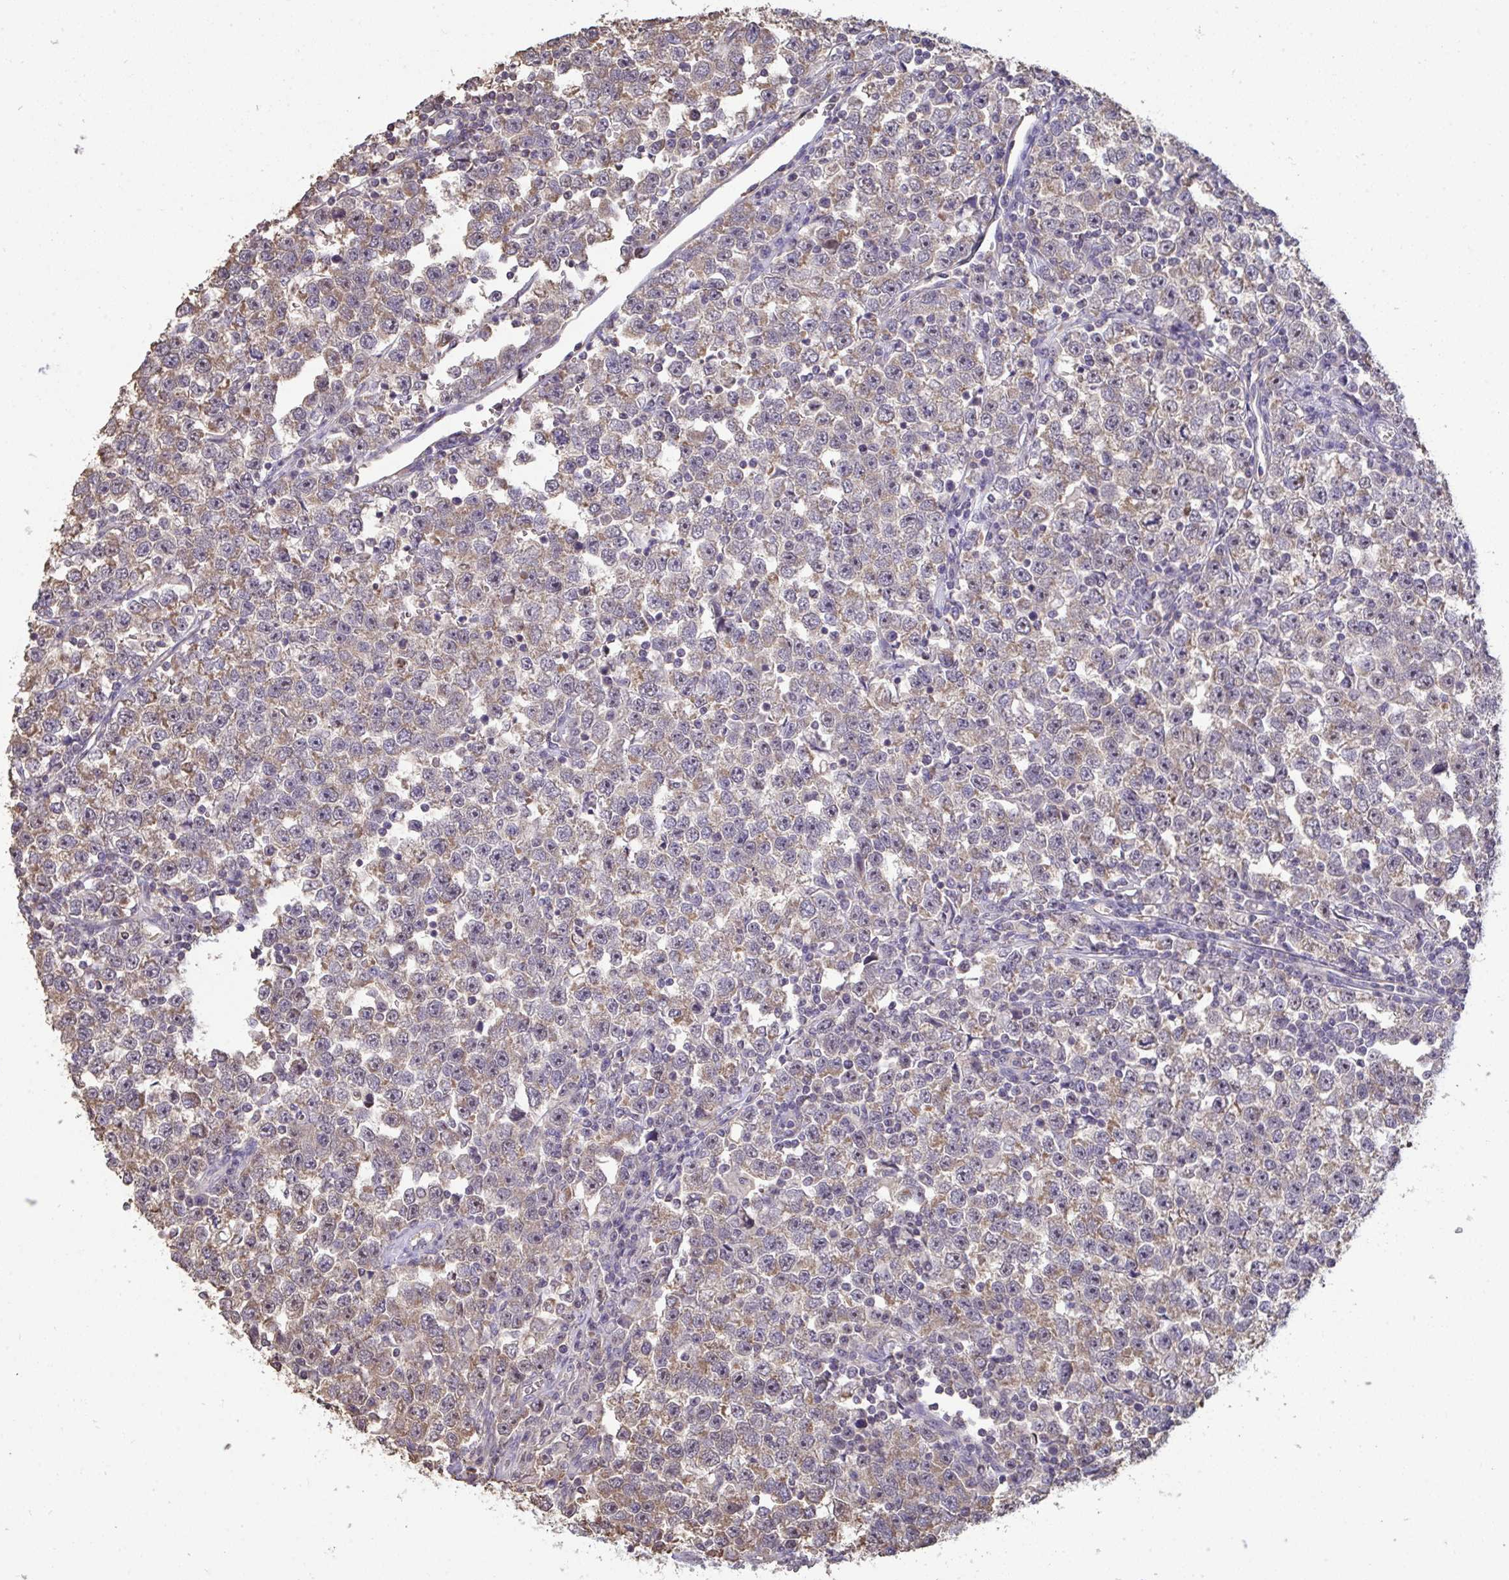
{"staining": {"intensity": "weak", "quantity": ">75%", "location": "cytoplasmic/membranous"}, "tissue": "testis cancer", "cell_type": "Tumor cells", "image_type": "cancer", "snomed": [{"axis": "morphology", "description": "Seminoma, NOS"}, {"axis": "topography", "description": "Testis"}], "caption": "Human seminoma (testis) stained for a protein (brown) demonstrates weak cytoplasmic/membranous positive staining in approximately >75% of tumor cells.", "gene": "SENP3", "patient": {"sex": "male", "age": 43}}